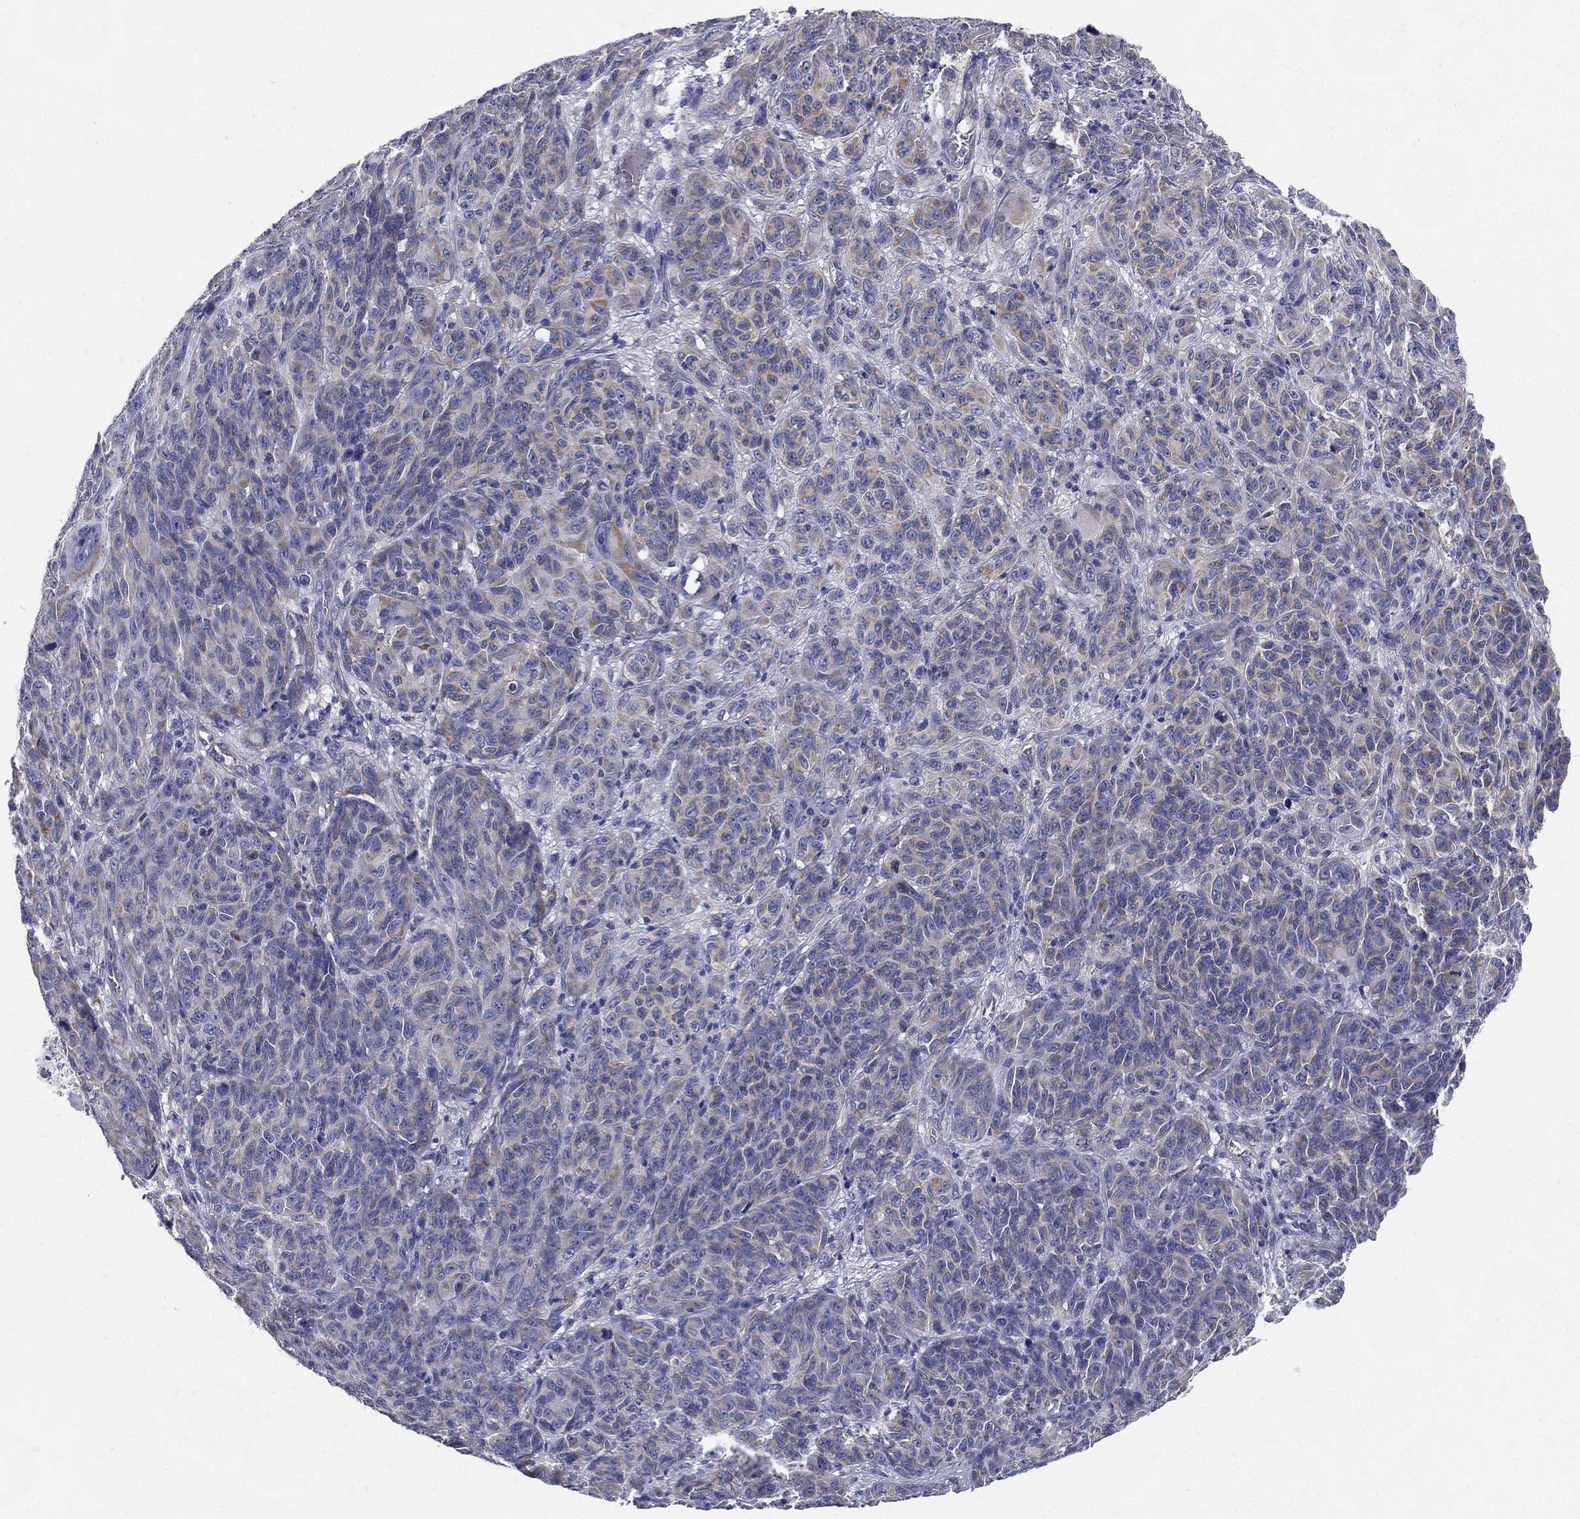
{"staining": {"intensity": "moderate", "quantity": "<25%", "location": "cytoplasmic/membranous"}, "tissue": "melanoma", "cell_type": "Tumor cells", "image_type": "cancer", "snomed": [{"axis": "morphology", "description": "Malignant melanoma, NOS"}, {"axis": "topography", "description": "Vulva, labia, clitoris and Bartholin´s gland, NO"}], "caption": "Immunohistochemical staining of human melanoma shows moderate cytoplasmic/membranous protein staining in about <25% of tumor cells.", "gene": "PWWP3A", "patient": {"sex": "female", "age": 75}}